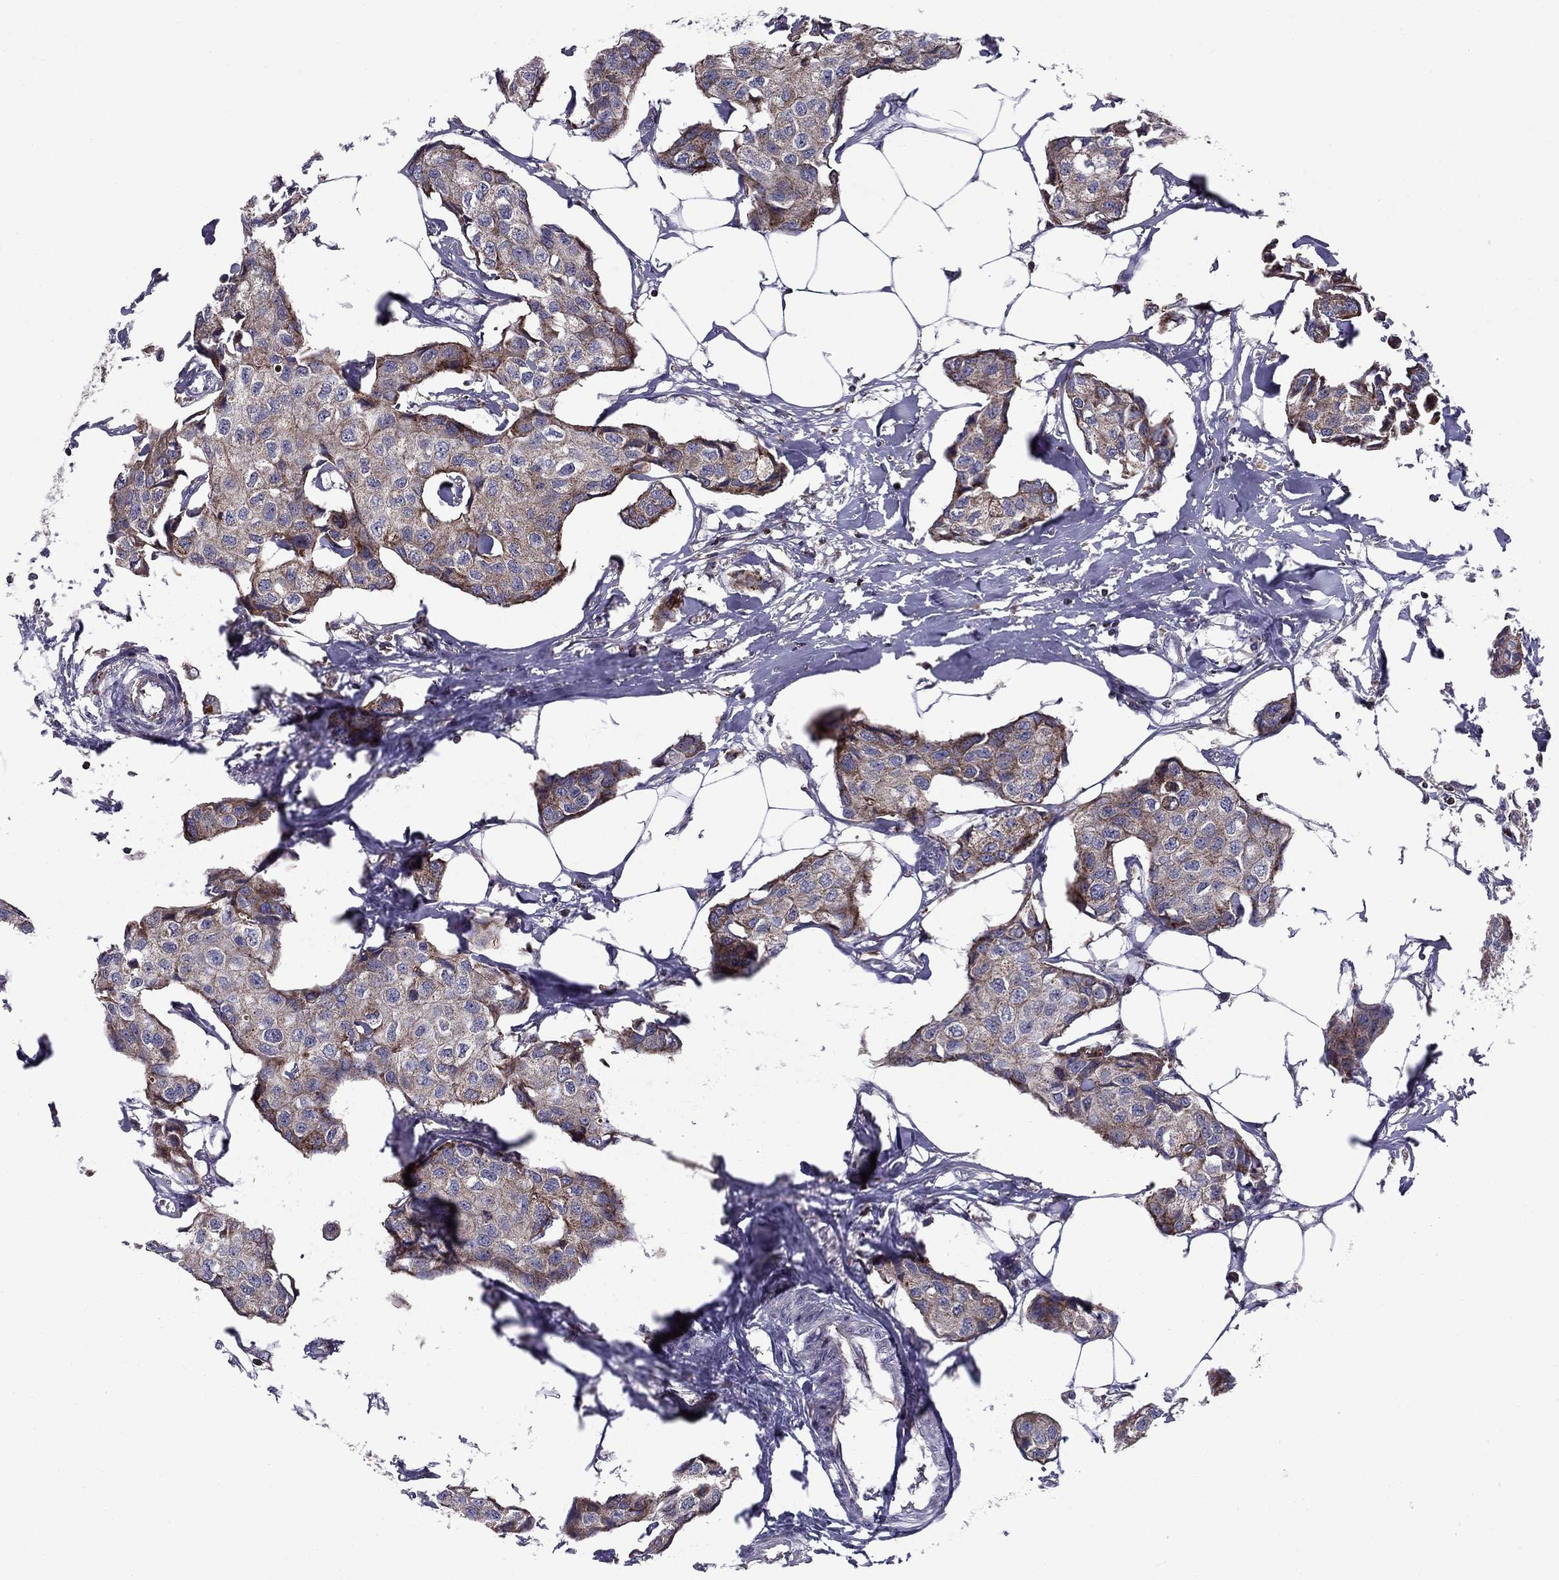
{"staining": {"intensity": "moderate", "quantity": "<25%", "location": "cytoplasmic/membranous"}, "tissue": "breast cancer", "cell_type": "Tumor cells", "image_type": "cancer", "snomed": [{"axis": "morphology", "description": "Duct carcinoma"}, {"axis": "topography", "description": "Breast"}], "caption": "Immunohistochemical staining of breast cancer shows low levels of moderate cytoplasmic/membranous protein staining in about <25% of tumor cells.", "gene": "ALG6", "patient": {"sex": "female", "age": 80}}